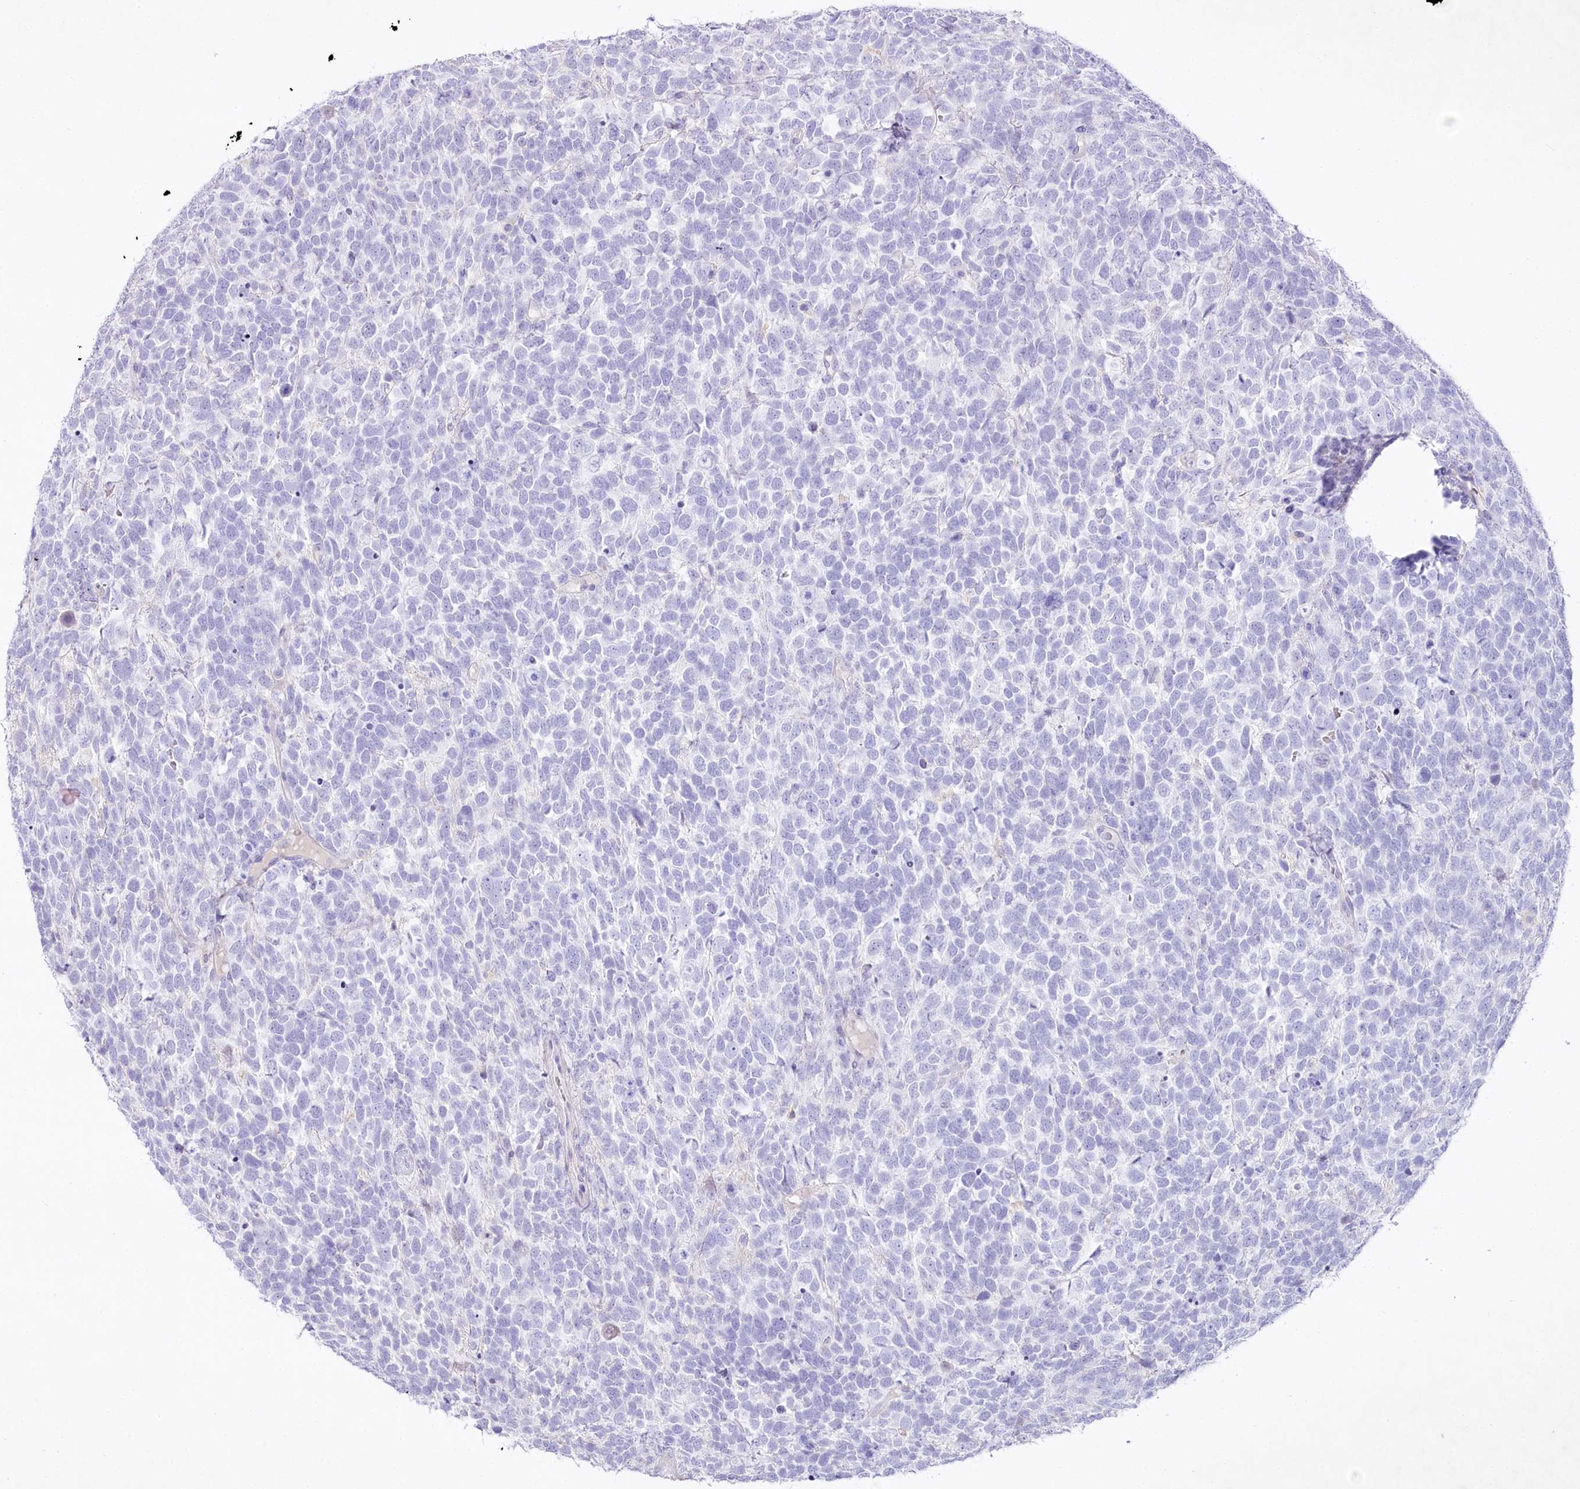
{"staining": {"intensity": "negative", "quantity": "none", "location": "none"}, "tissue": "urothelial cancer", "cell_type": "Tumor cells", "image_type": "cancer", "snomed": [{"axis": "morphology", "description": "Urothelial carcinoma, High grade"}, {"axis": "topography", "description": "Urinary bladder"}], "caption": "Immunohistochemistry histopathology image of human high-grade urothelial carcinoma stained for a protein (brown), which reveals no expression in tumor cells. (Stains: DAB (3,3'-diaminobenzidine) immunohistochemistry with hematoxylin counter stain, Microscopy: brightfield microscopy at high magnification).", "gene": "MYOZ1", "patient": {"sex": "female", "age": 82}}